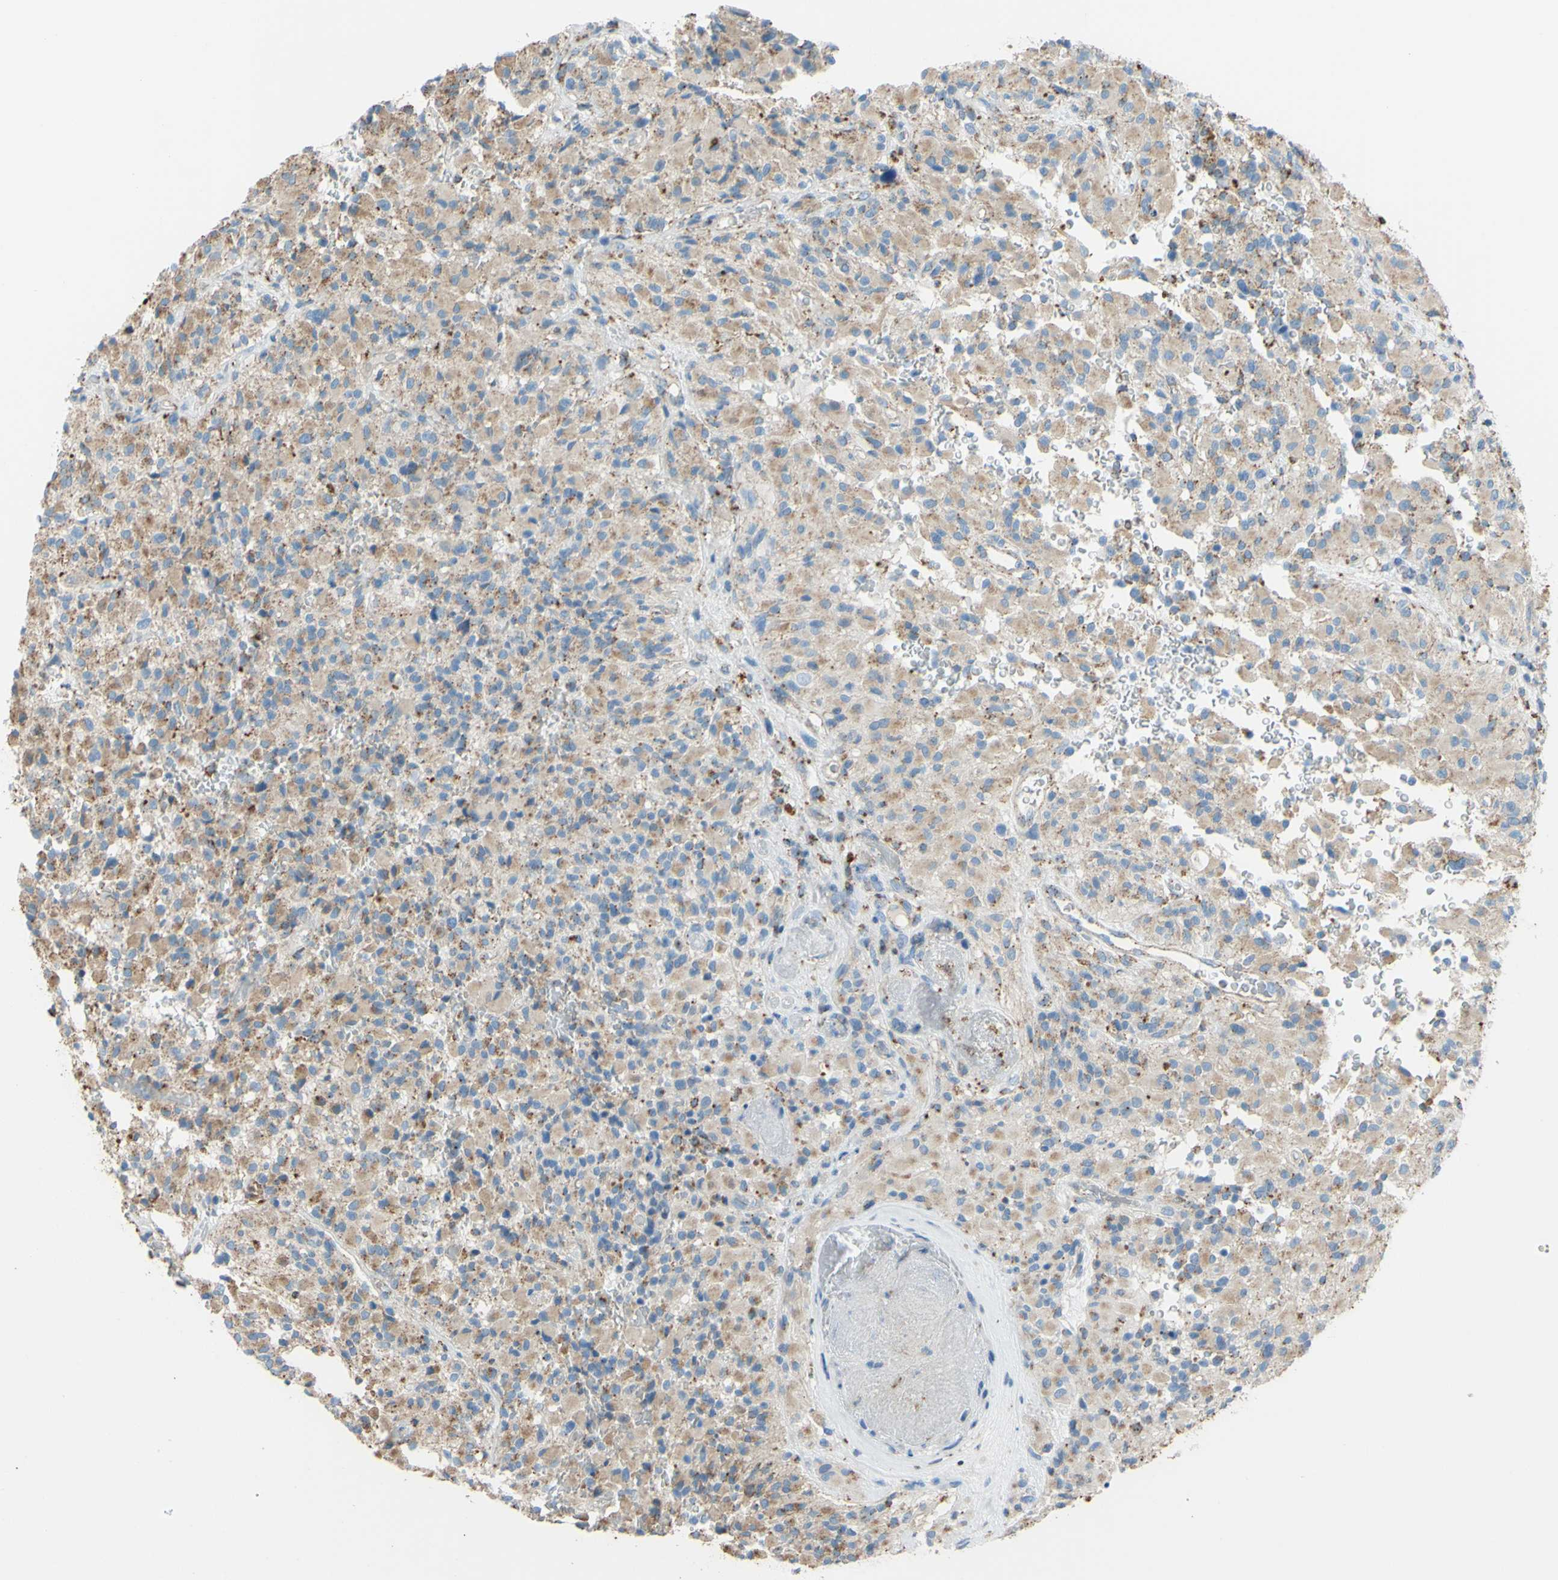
{"staining": {"intensity": "moderate", "quantity": ">75%", "location": "cytoplasmic/membranous"}, "tissue": "glioma", "cell_type": "Tumor cells", "image_type": "cancer", "snomed": [{"axis": "morphology", "description": "Glioma, malignant, High grade"}, {"axis": "topography", "description": "Brain"}], "caption": "Tumor cells show medium levels of moderate cytoplasmic/membranous positivity in approximately >75% of cells in human high-grade glioma (malignant). (brown staining indicates protein expression, while blue staining denotes nuclei).", "gene": "CTSD", "patient": {"sex": "male", "age": 71}}